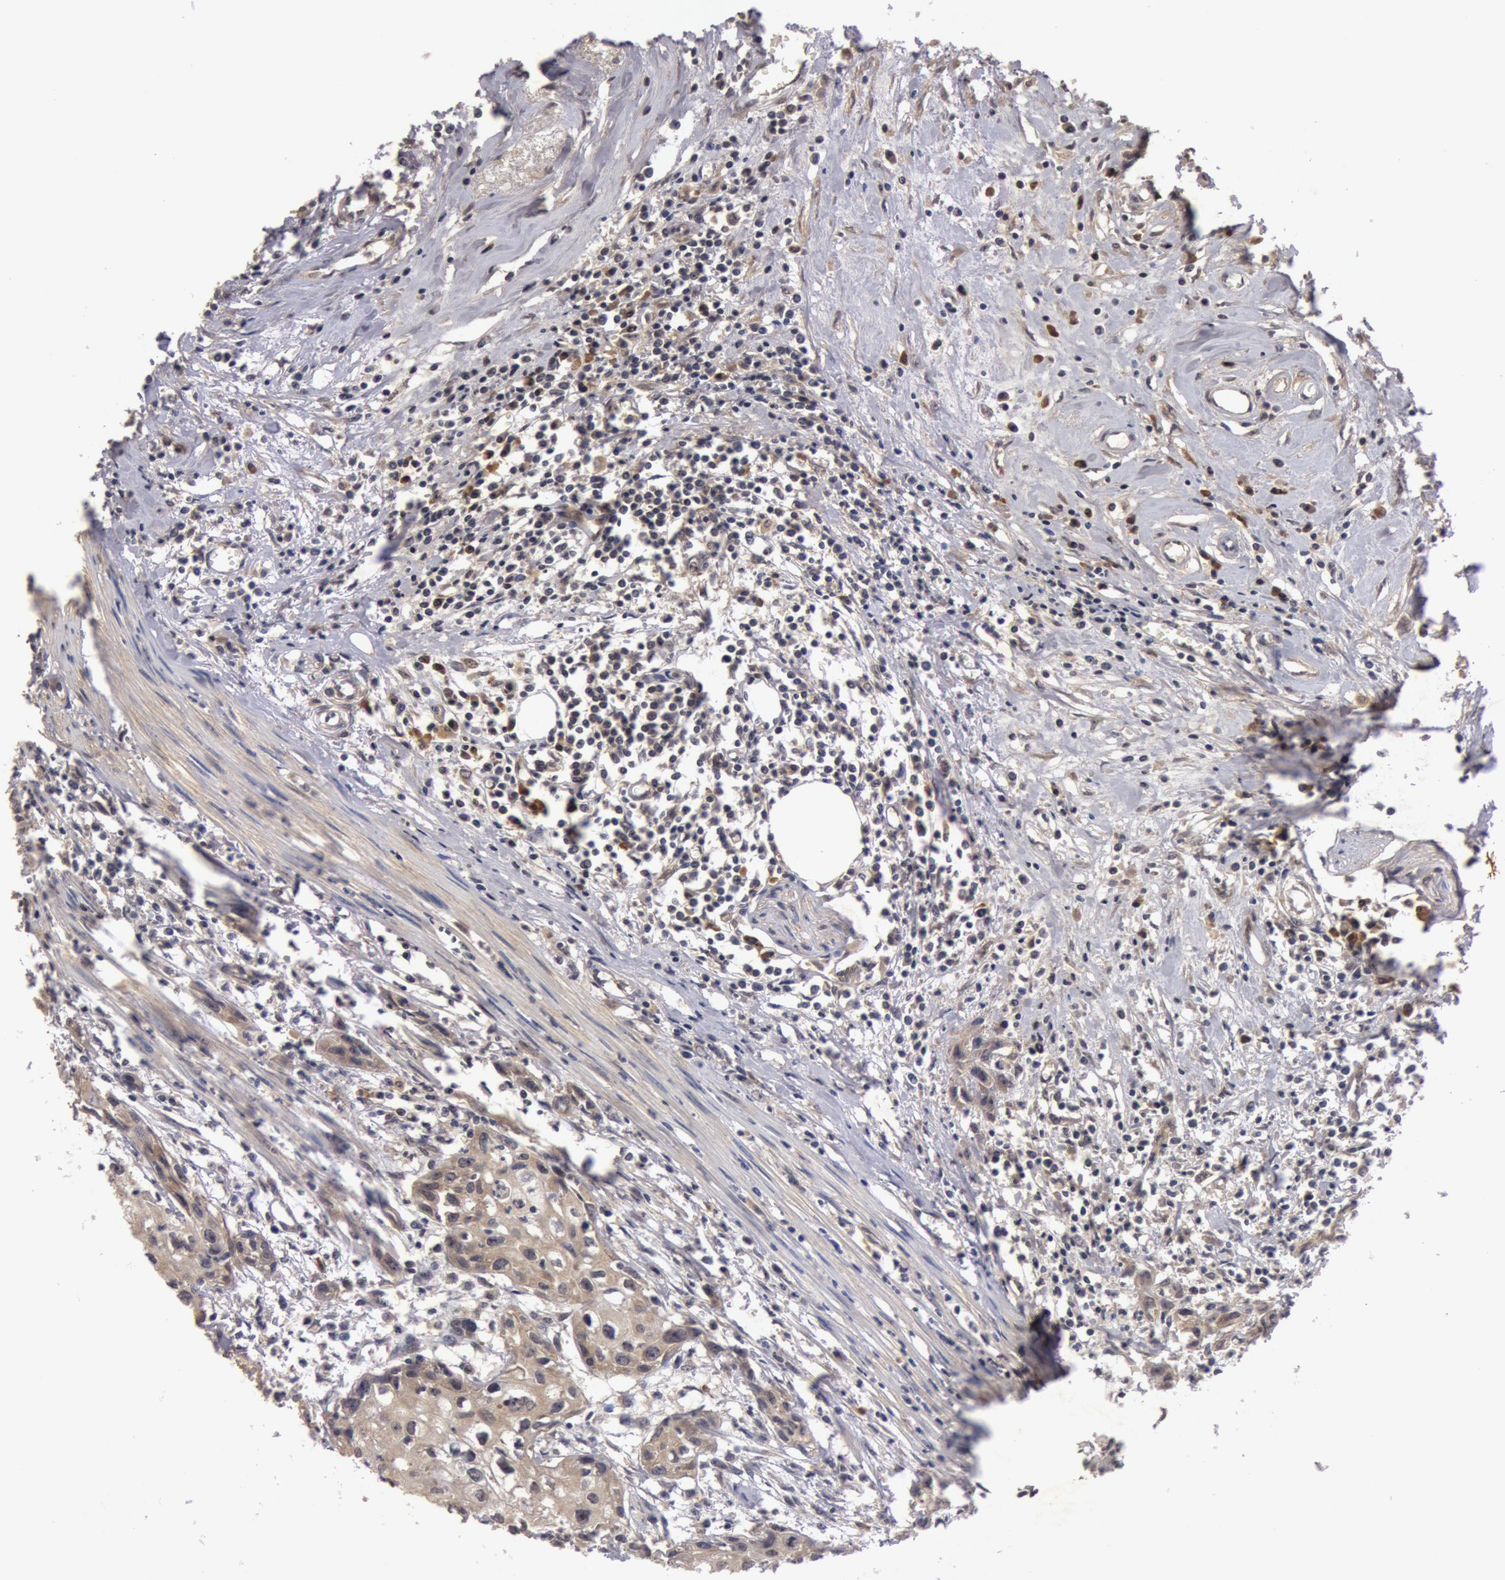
{"staining": {"intensity": "moderate", "quantity": ">75%", "location": "cytoplasmic/membranous"}, "tissue": "urothelial cancer", "cell_type": "Tumor cells", "image_type": "cancer", "snomed": [{"axis": "morphology", "description": "Urothelial carcinoma, High grade"}, {"axis": "topography", "description": "Urinary bladder"}], "caption": "There is medium levels of moderate cytoplasmic/membranous staining in tumor cells of urothelial cancer, as demonstrated by immunohistochemical staining (brown color).", "gene": "BCHE", "patient": {"sex": "male", "age": 54}}